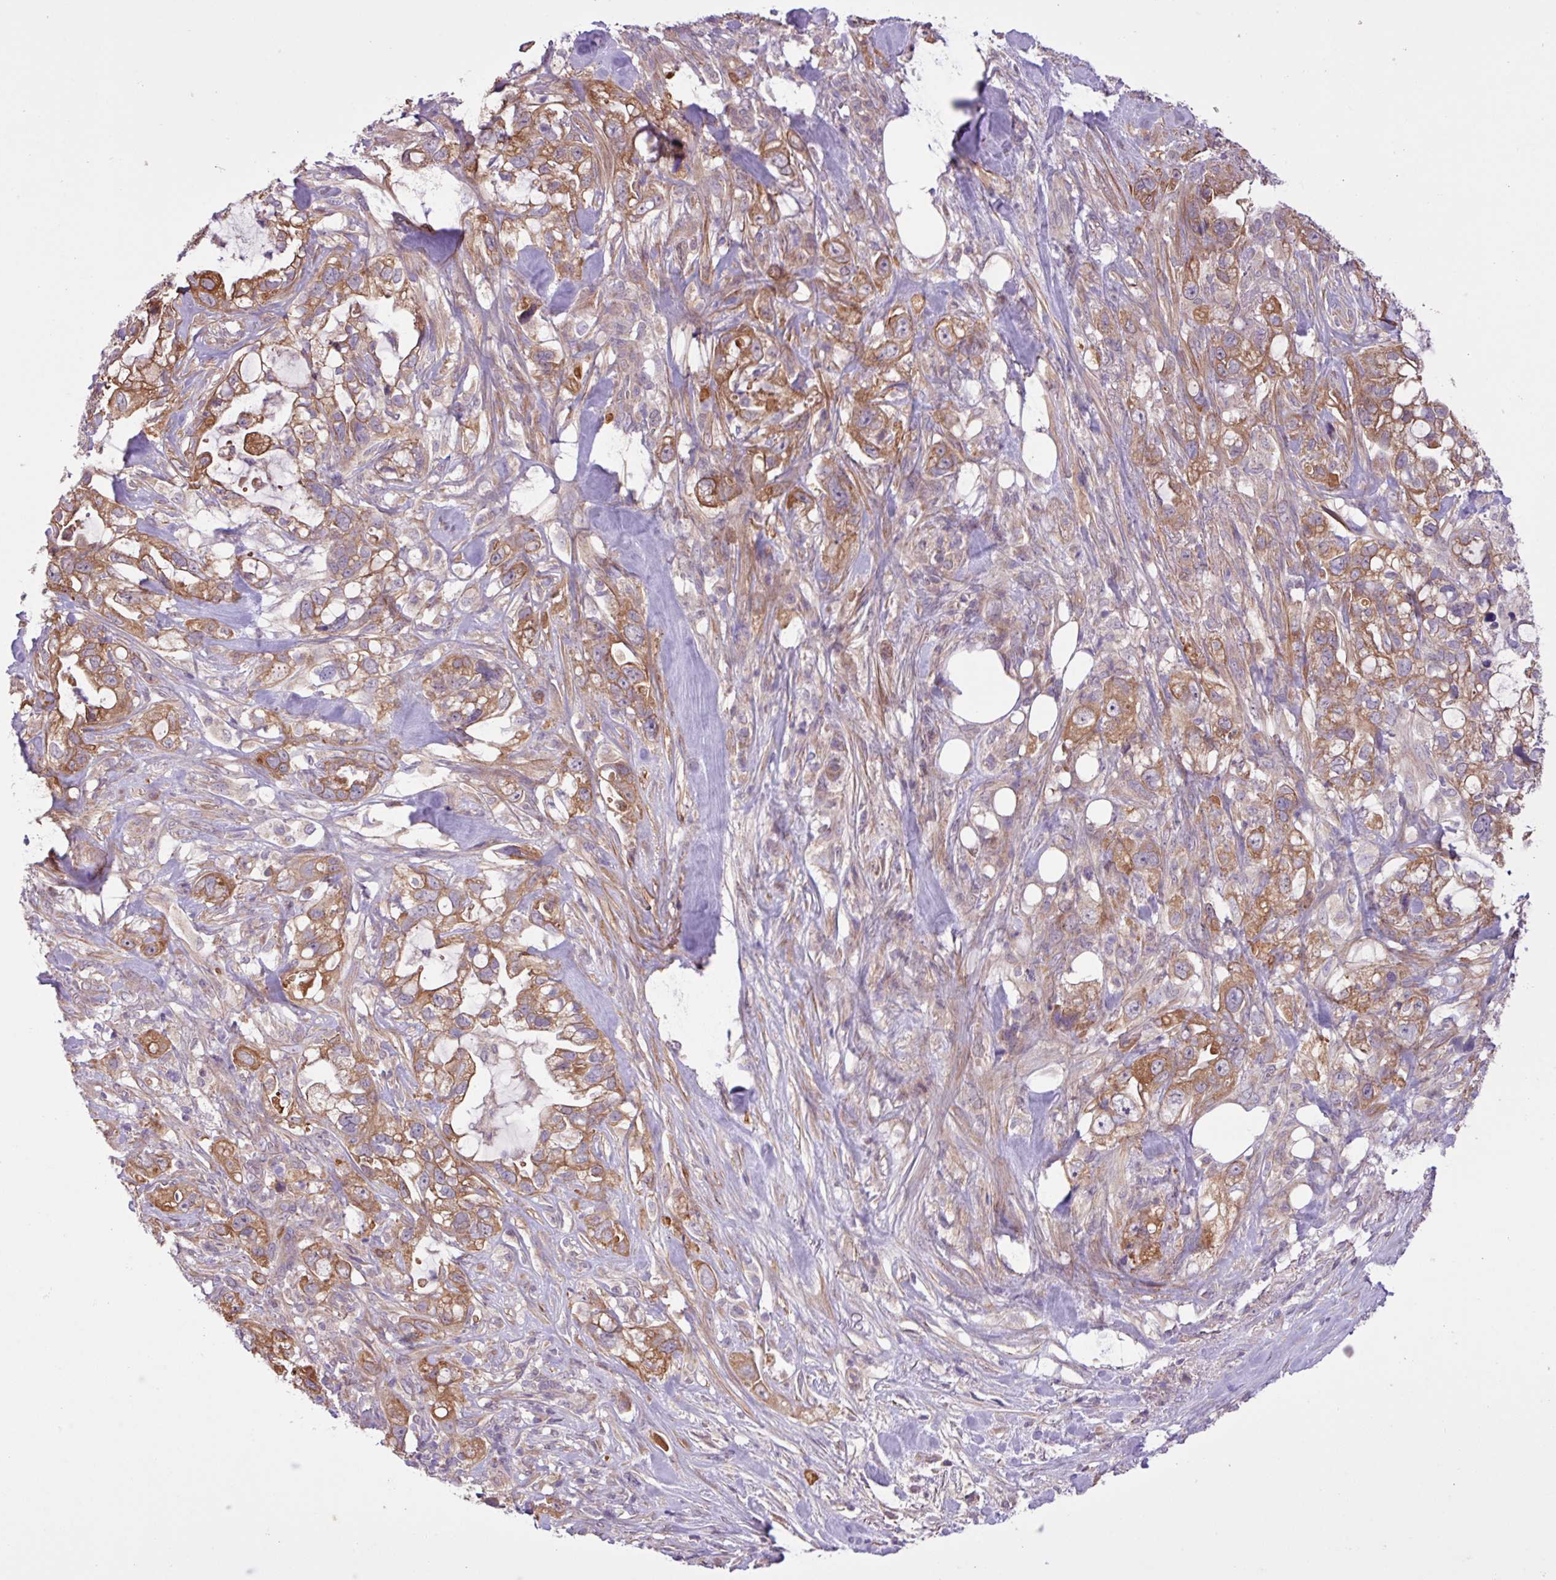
{"staining": {"intensity": "moderate", "quantity": ">75%", "location": "cytoplasmic/membranous"}, "tissue": "pancreatic cancer", "cell_type": "Tumor cells", "image_type": "cancer", "snomed": [{"axis": "morphology", "description": "Adenocarcinoma, NOS"}, {"axis": "topography", "description": "Pancreas"}], "caption": "Pancreatic cancer (adenocarcinoma) stained with immunohistochemistry reveals moderate cytoplasmic/membranous expression in about >75% of tumor cells.", "gene": "TIMM10B", "patient": {"sex": "female", "age": 61}}